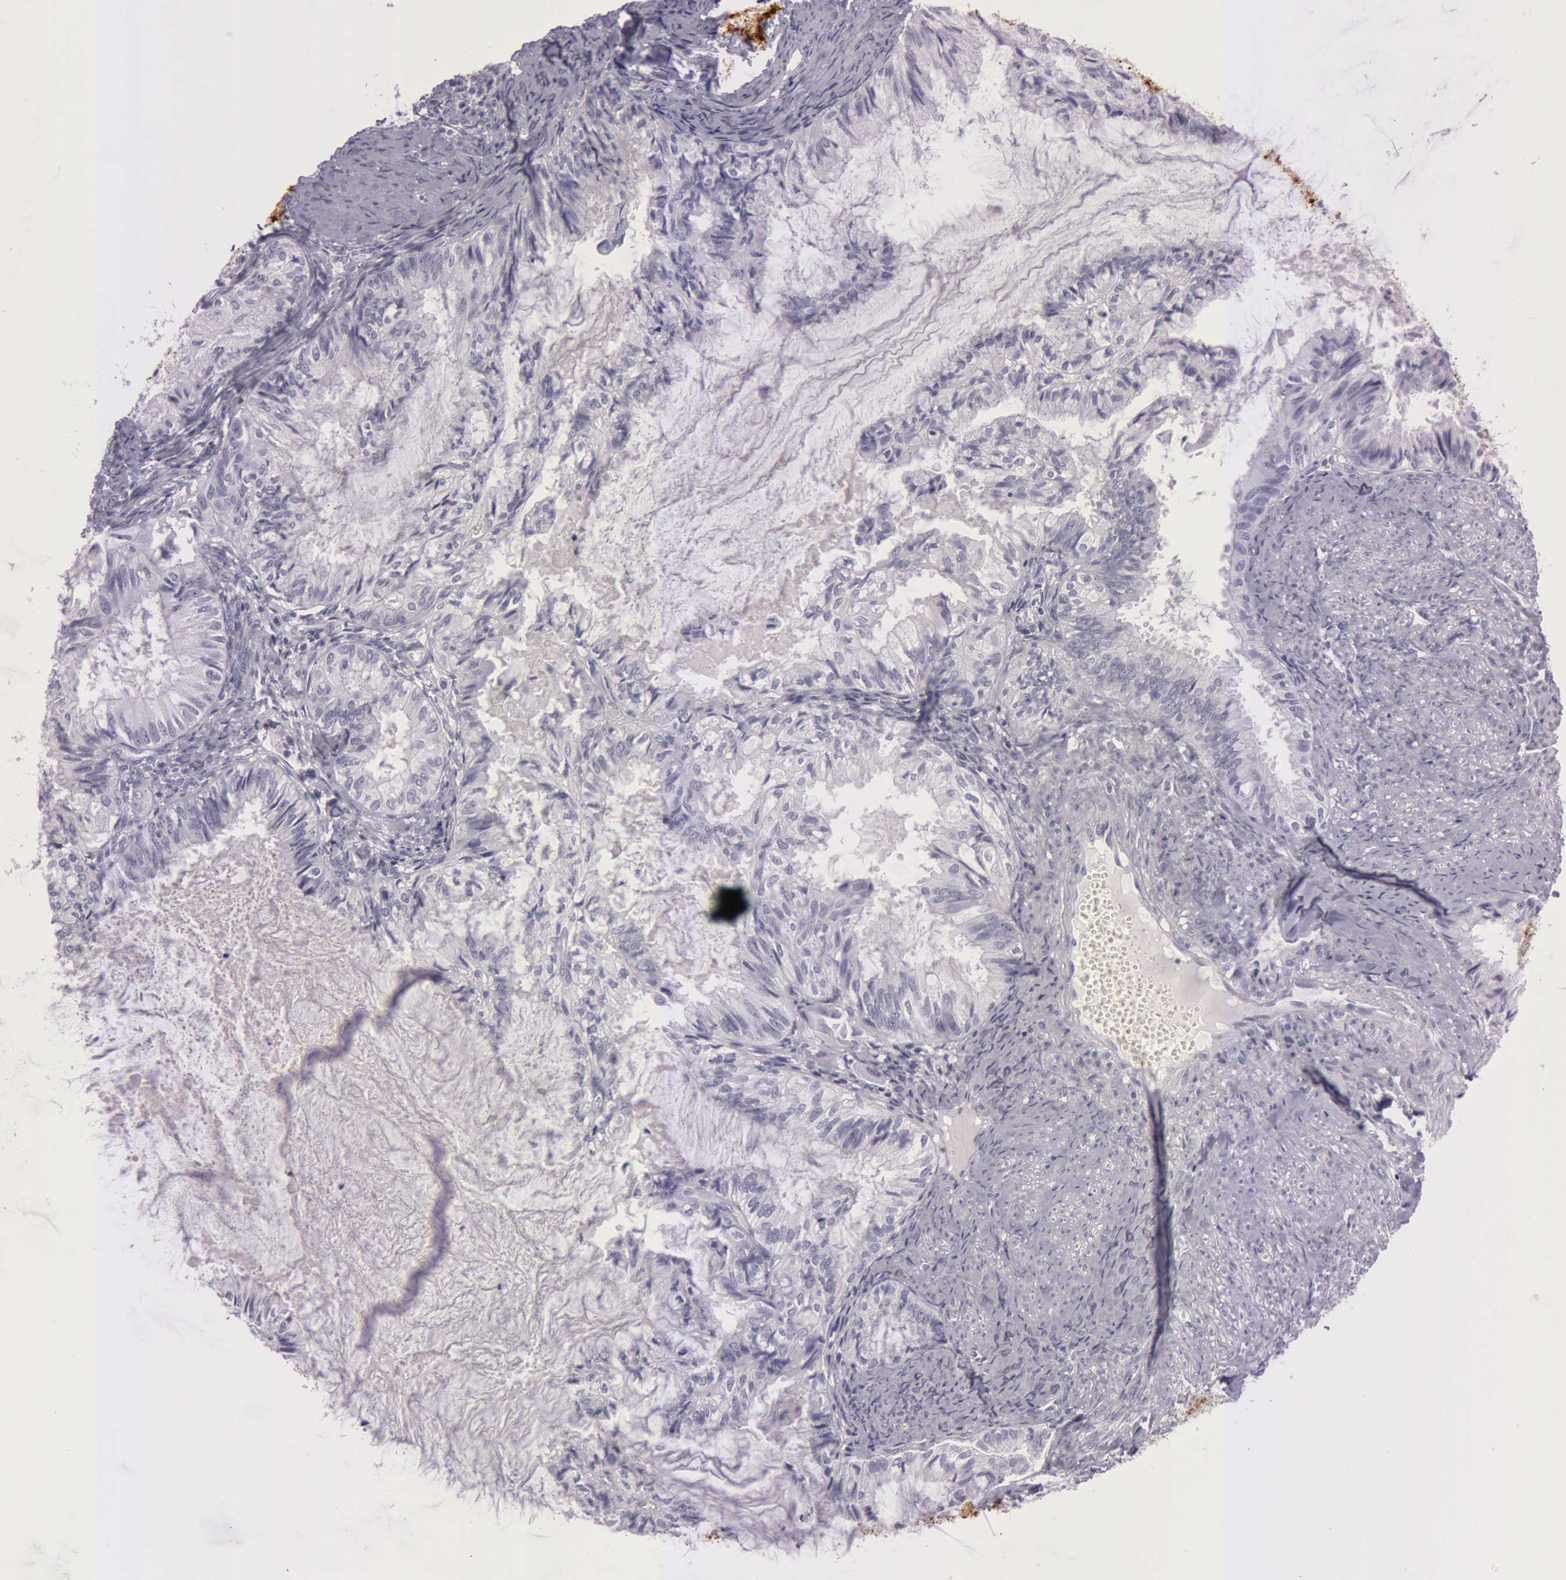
{"staining": {"intensity": "negative", "quantity": "none", "location": "none"}, "tissue": "endometrial cancer", "cell_type": "Tumor cells", "image_type": "cancer", "snomed": [{"axis": "morphology", "description": "Adenocarcinoma, NOS"}, {"axis": "topography", "description": "Endometrium"}], "caption": "This is an immunohistochemistry histopathology image of endometrial cancer (adenocarcinoma). There is no positivity in tumor cells.", "gene": "S100A7", "patient": {"sex": "female", "age": 86}}